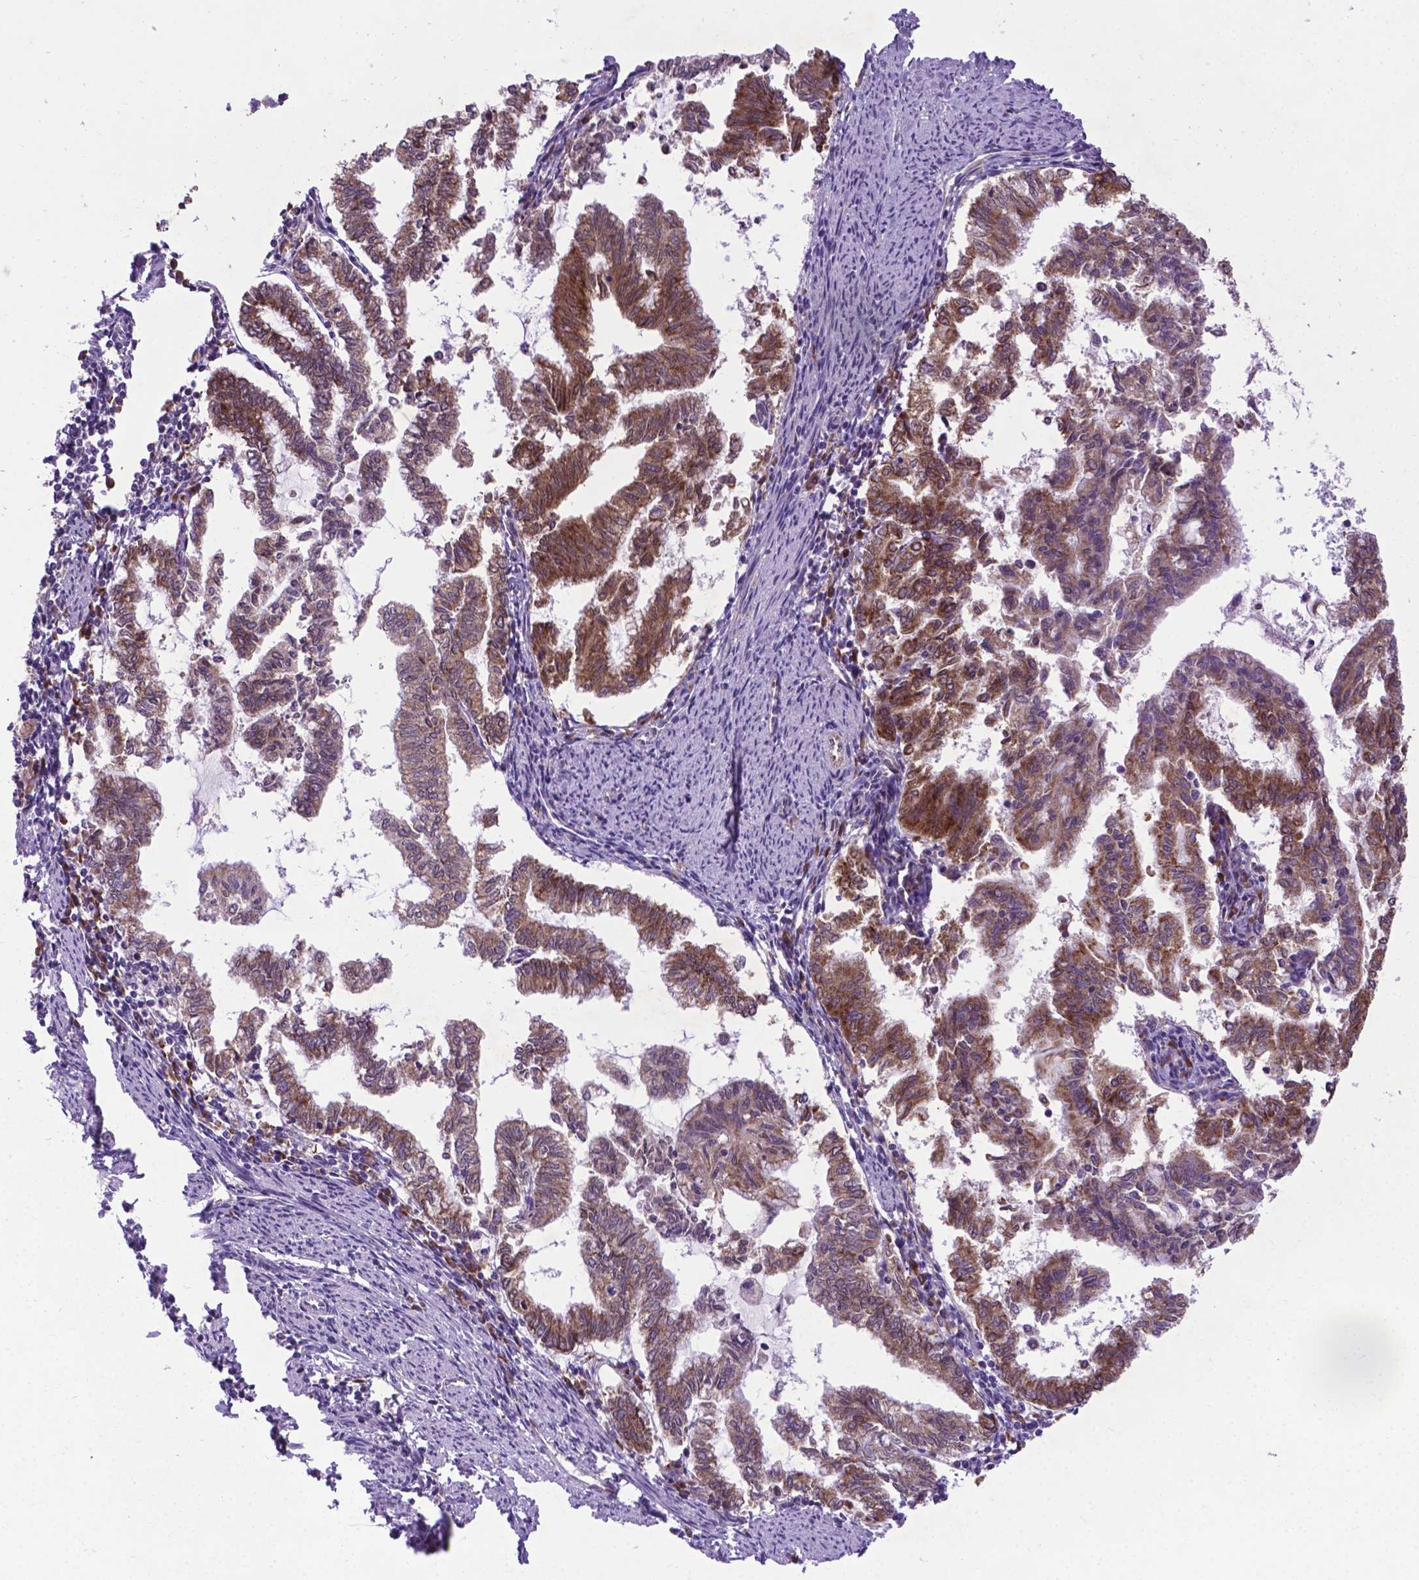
{"staining": {"intensity": "moderate", "quantity": ">75%", "location": "cytoplasmic/membranous"}, "tissue": "endometrial cancer", "cell_type": "Tumor cells", "image_type": "cancer", "snomed": [{"axis": "morphology", "description": "Adenocarcinoma, NOS"}, {"axis": "topography", "description": "Endometrium"}], "caption": "Brown immunohistochemical staining in human adenocarcinoma (endometrial) demonstrates moderate cytoplasmic/membranous staining in approximately >75% of tumor cells.", "gene": "WDR83OS", "patient": {"sex": "female", "age": 79}}